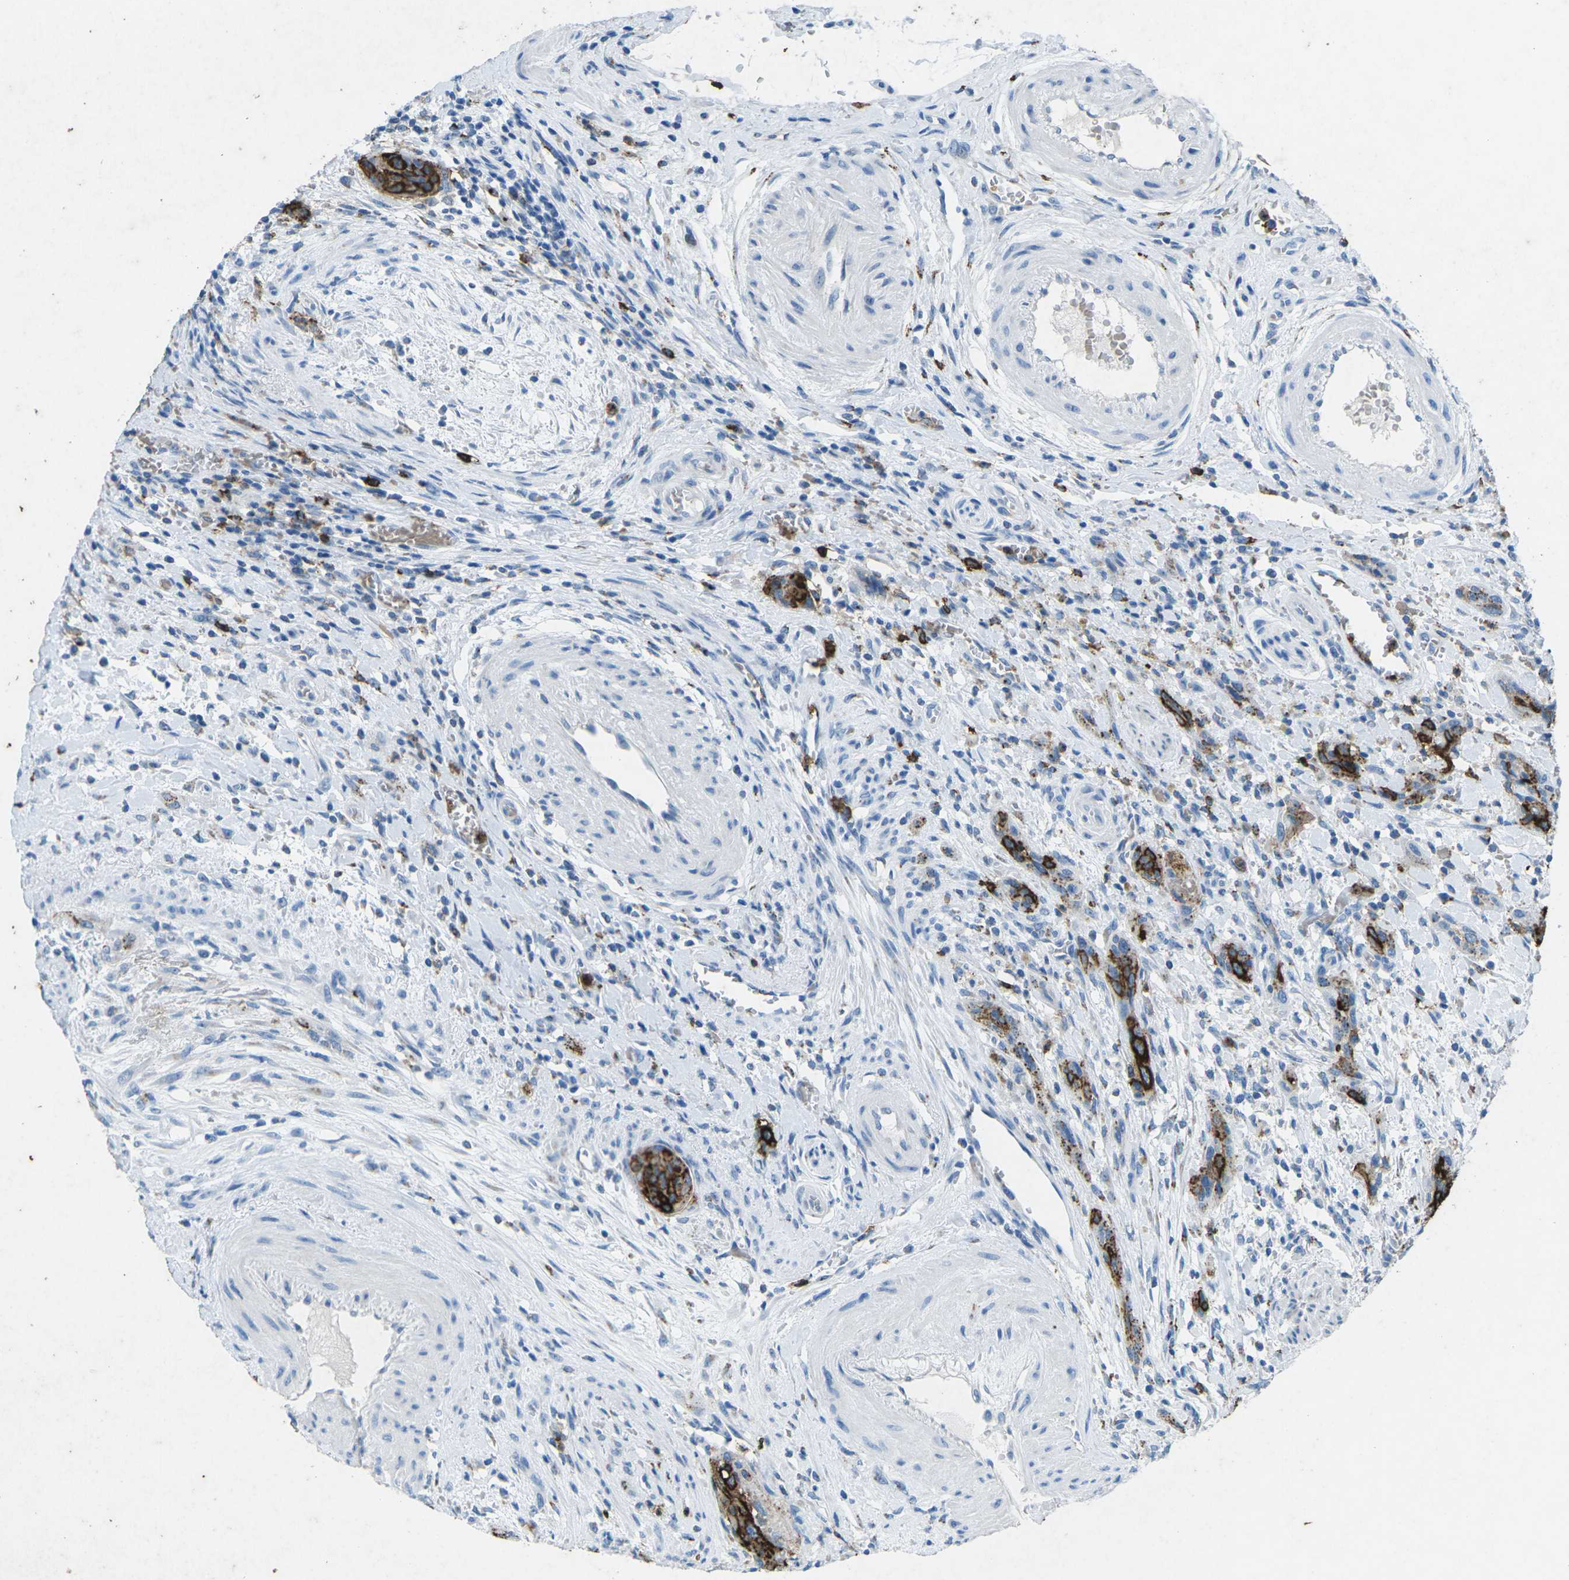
{"staining": {"intensity": "strong", "quantity": "25%-75%", "location": "cytoplasmic/membranous"}, "tissue": "urothelial cancer", "cell_type": "Tumor cells", "image_type": "cancer", "snomed": [{"axis": "morphology", "description": "Urothelial carcinoma, High grade"}, {"axis": "topography", "description": "Urinary bladder"}], "caption": "A brown stain shows strong cytoplasmic/membranous positivity of a protein in human urothelial cancer tumor cells. (Brightfield microscopy of DAB IHC at high magnification).", "gene": "CTAGE1", "patient": {"sex": "male", "age": 35}}